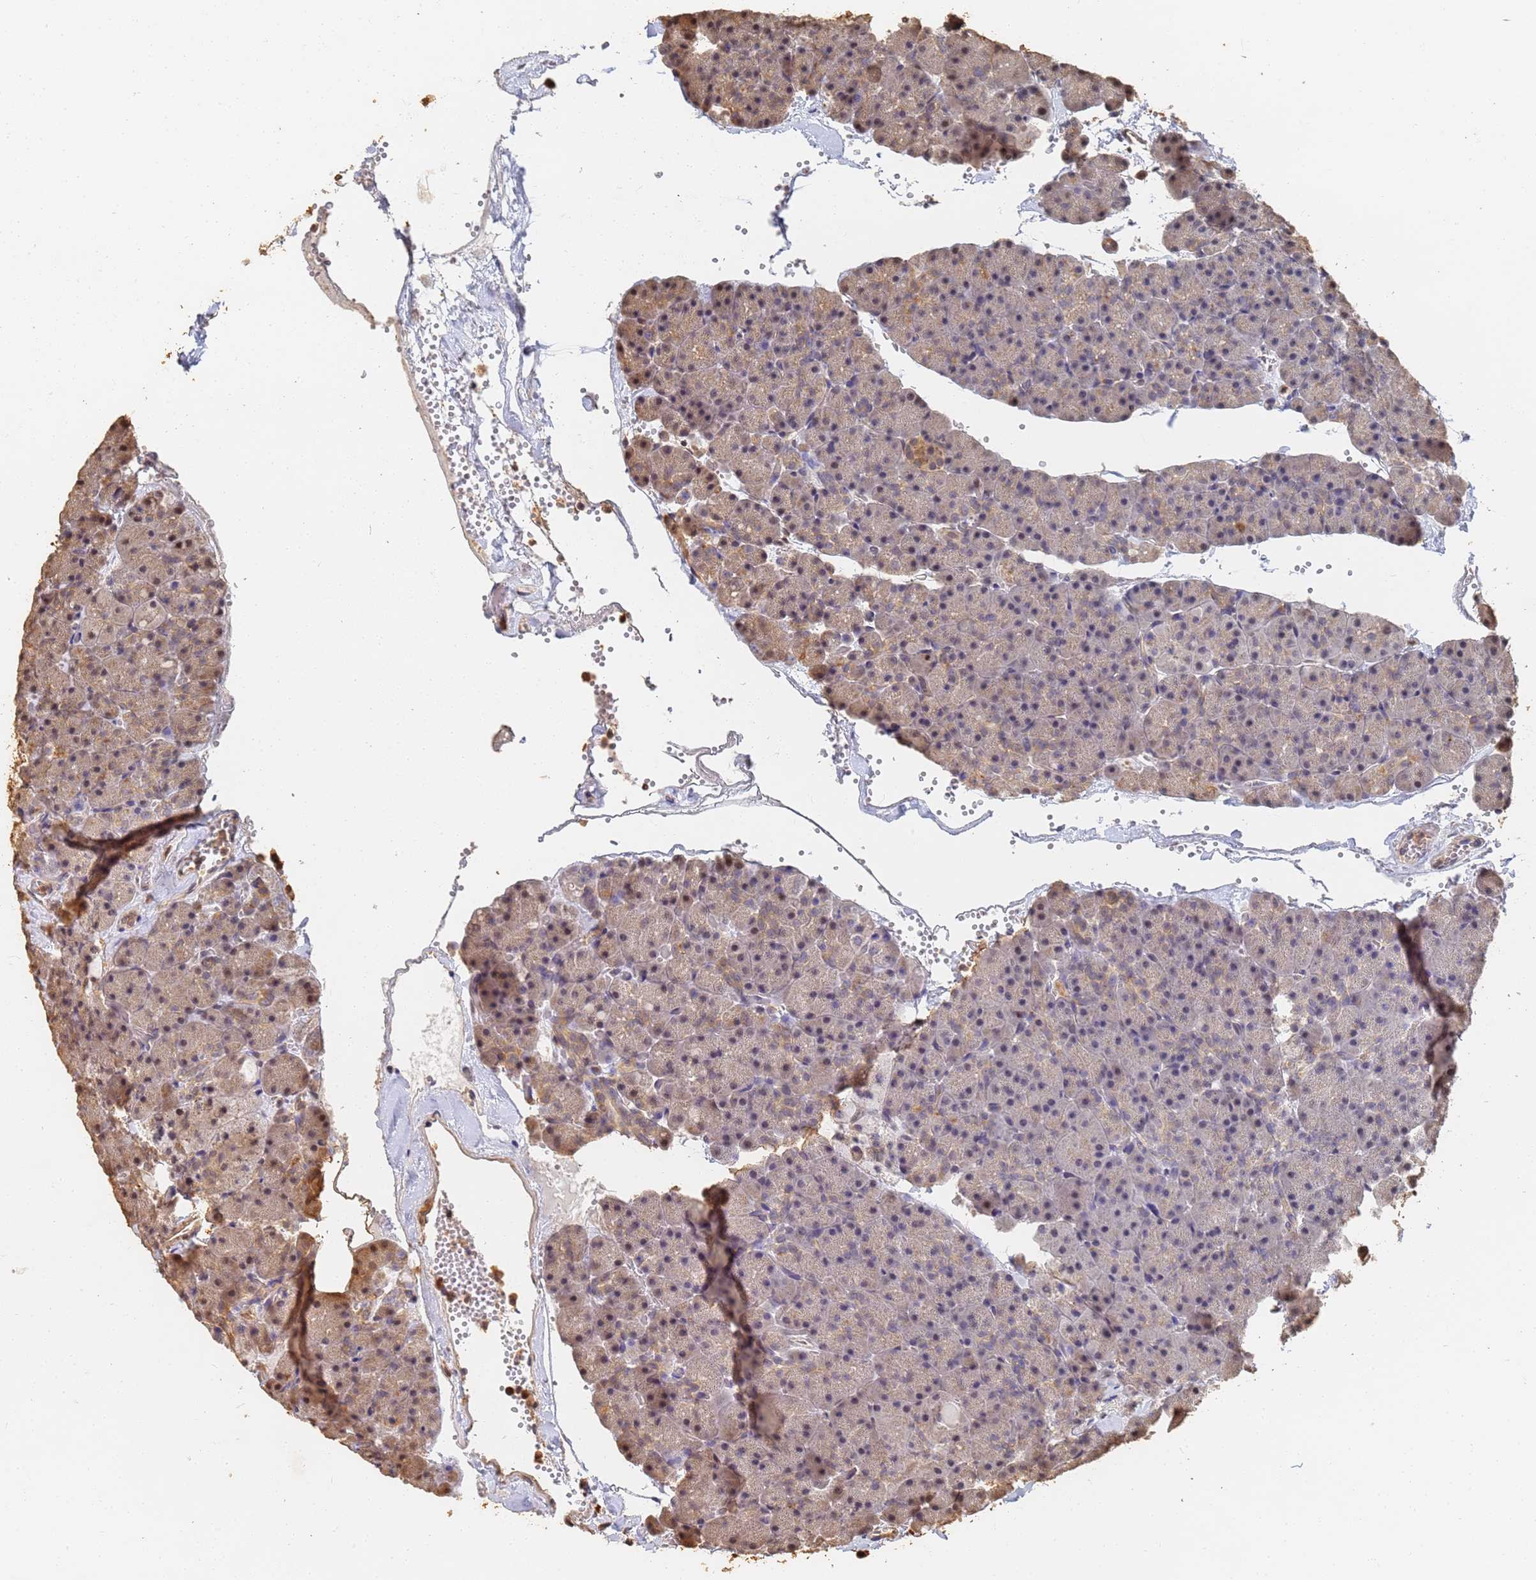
{"staining": {"intensity": "weak", "quantity": "25%-75%", "location": "cytoplasmic/membranous,nuclear"}, "tissue": "pancreas", "cell_type": "Exocrine glandular cells", "image_type": "normal", "snomed": [{"axis": "morphology", "description": "Normal tissue, NOS"}, {"axis": "topography", "description": "Pancreas"}], "caption": "This photomicrograph shows immunohistochemistry staining of benign human pancreas, with low weak cytoplasmic/membranous,nuclear positivity in approximately 25%-75% of exocrine glandular cells.", "gene": "JAK2", "patient": {"sex": "male", "age": 36}}